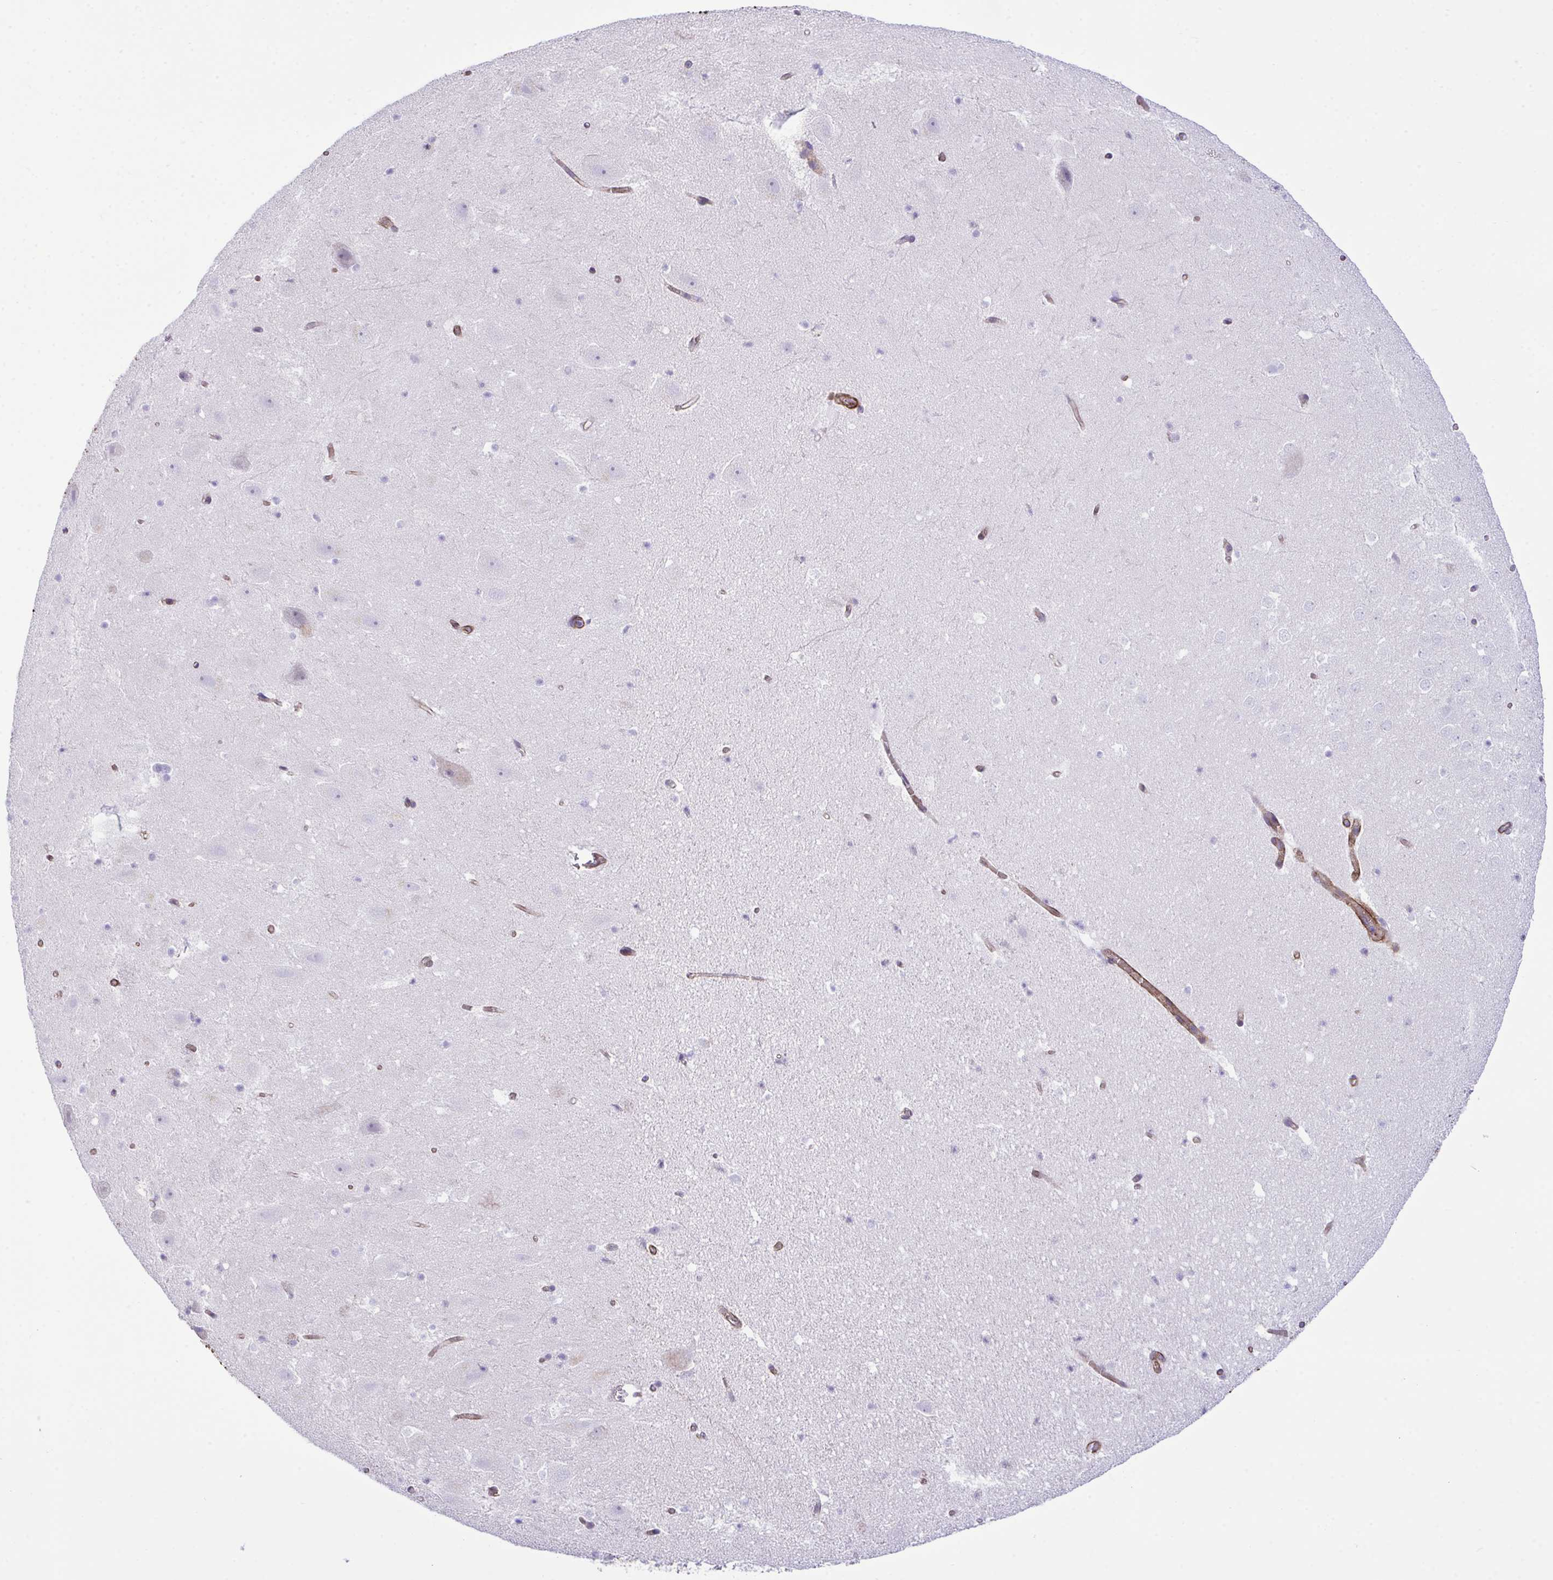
{"staining": {"intensity": "negative", "quantity": "none", "location": "none"}, "tissue": "hippocampus", "cell_type": "Glial cells", "image_type": "normal", "snomed": [{"axis": "morphology", "description": "Normal tissue, NOS"}, {"axis": "topography", "description": "Hippocampus"}], "caption": "This is an immunohistochemistry (IHC) histopathology image of unremarkable hippocampus. There is no staining in glial cells.", "gene": "SYNPO2L", "patient": {"sex": "female", "age": 42}}